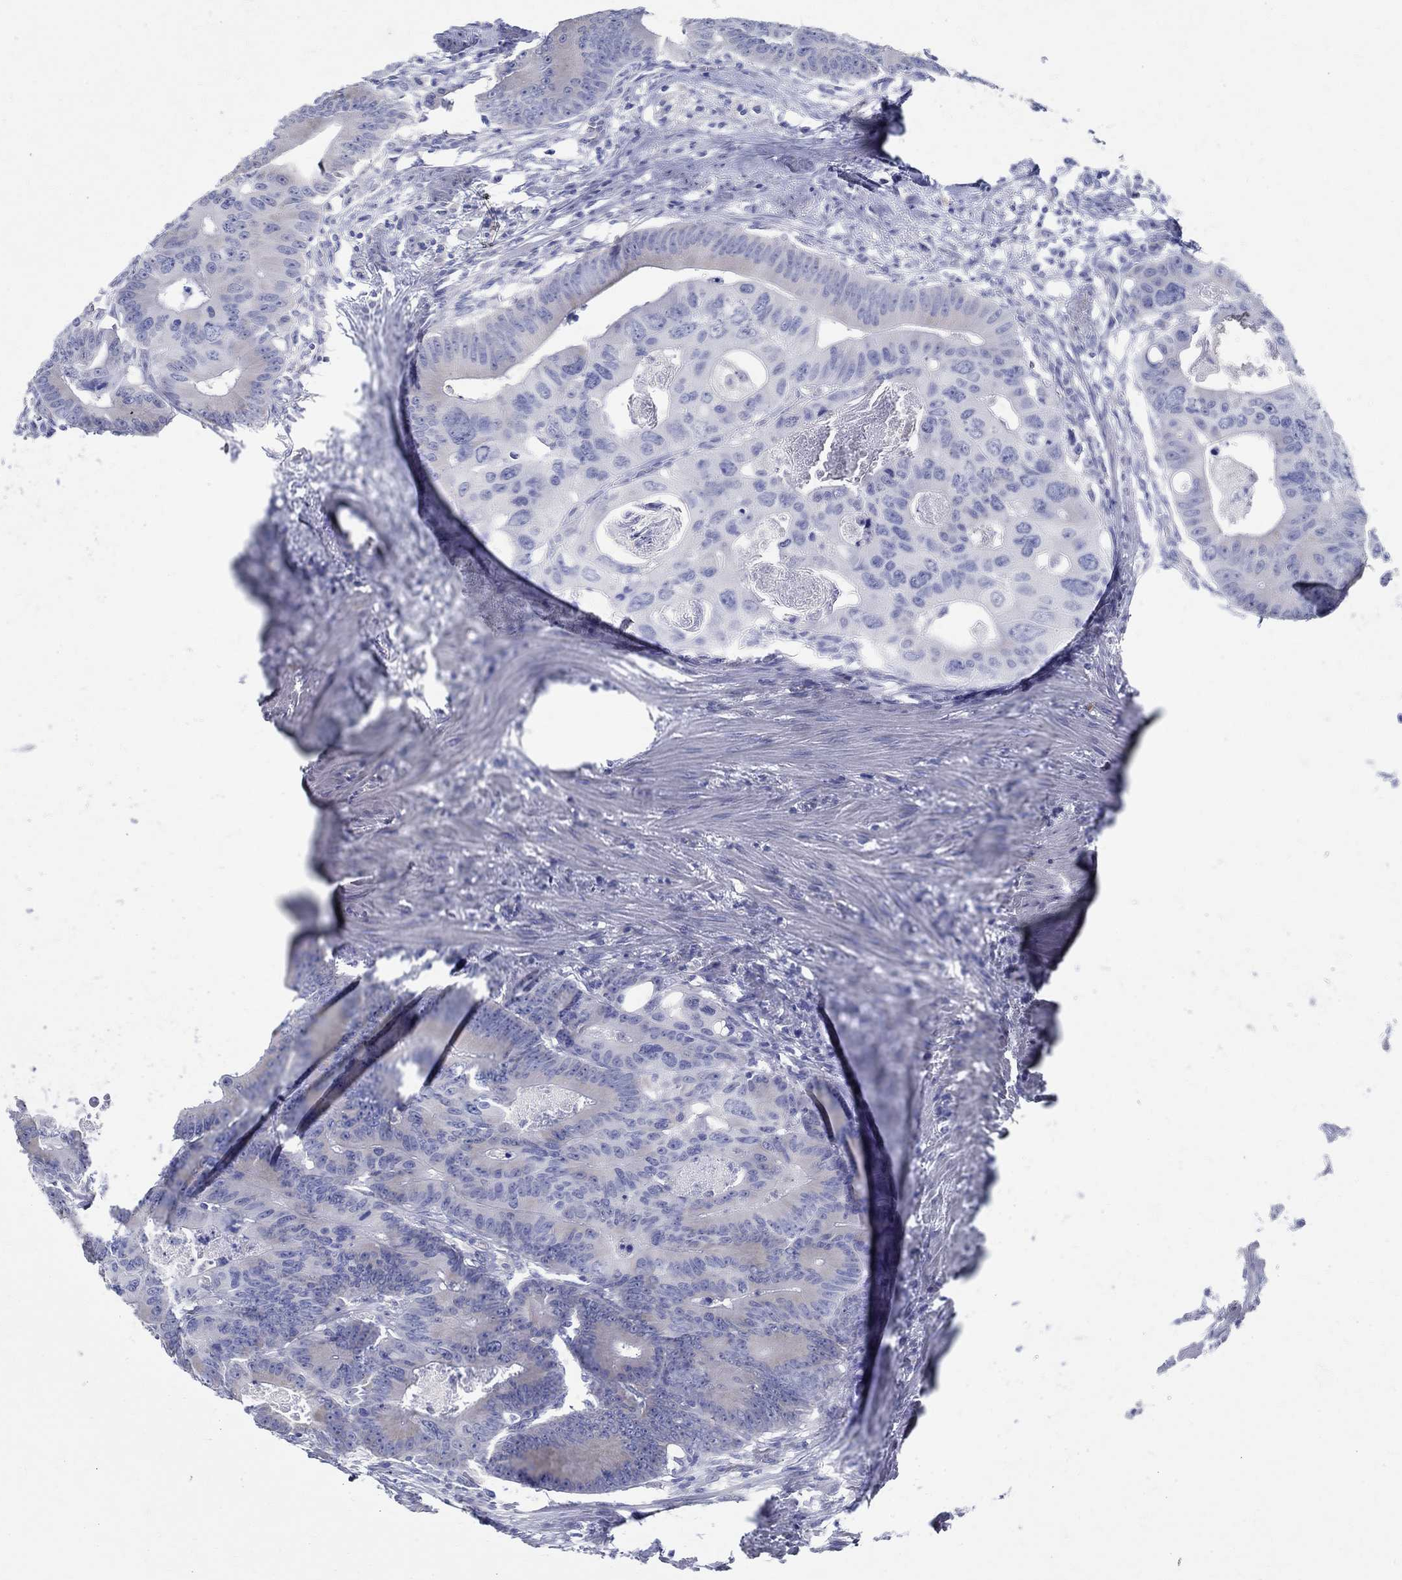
{"staining": {"intensity": "negative", "quantity": "none", "location": "none"}, "tissue": "colorectal cancer", "cell_type": "Tumor cells", "image_type": "cancer", "snomed": [{"axis": "morphology", "description": "Adenocarcinoma, NOS"}, {"axis": "topography", "description": "Rectum"}], "caption": "Colorectal cancer (adenocarcinoma) stained for a protein using IHC shows no expression tumor cells.", "gene": "TSPAN16", "patient": {"sex": "male", "age": 64}}